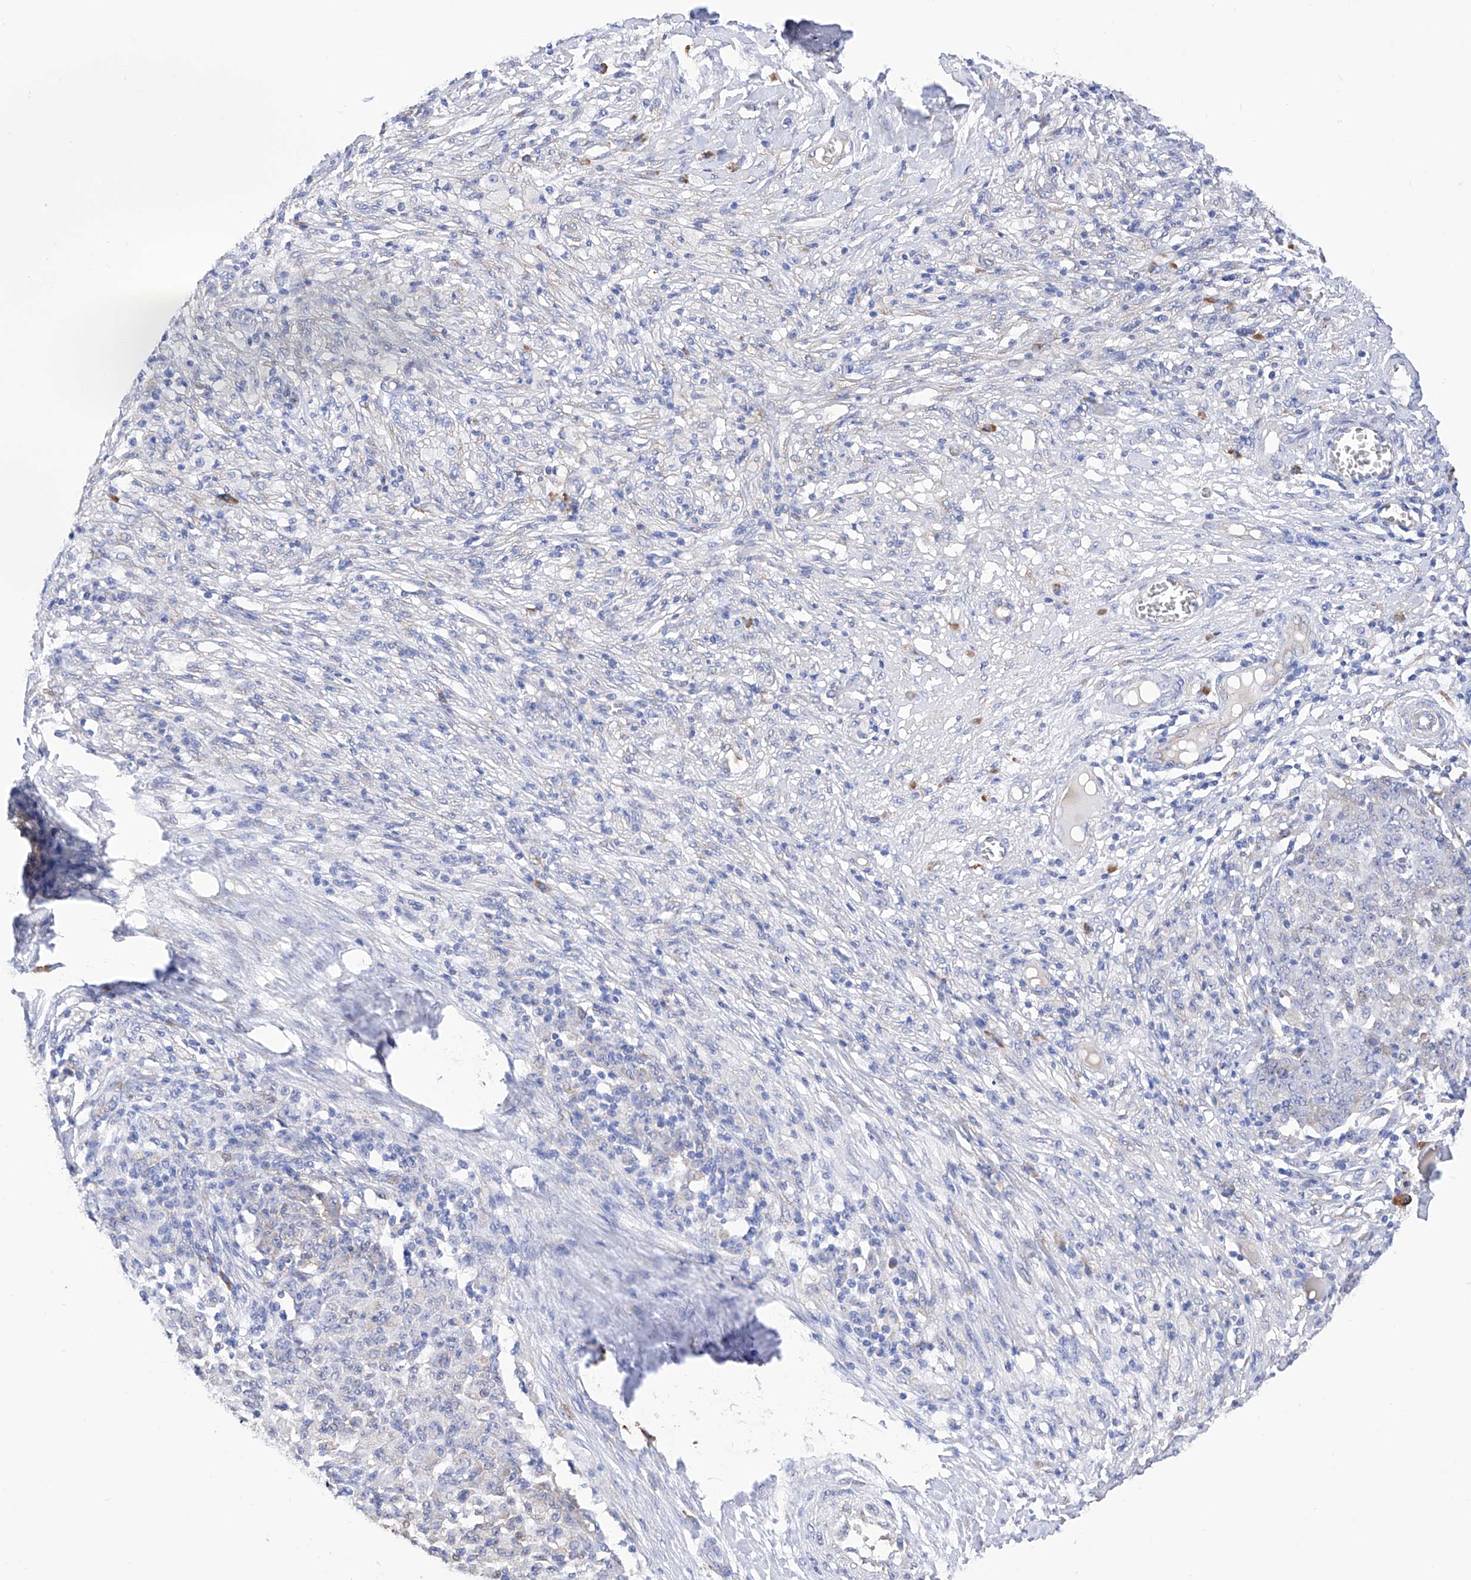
{"staining": {"intensity": "negative", "quantity": "none", "location": "none"}, "tissue": "ovarian cancer", "cell_type": "Tumor cells", "image_type": "cancer", "snomed": [{"axis": "morphology", "description": "Carcinoma, endometroid"}, {"axis": "topography", "description": "Ovary"}], "caption": "High power microscopy micrograph of an immunohistochemistry (IHC) photomicrograph of endometroid carcinoma (ovarian), revealing no significant expression in tumor cells. (Brightfield microscopy of DAB immunohistochemistry at high magnification).", "gene": "PDIA5", "patient": {"sex": "female", "age": 42}}